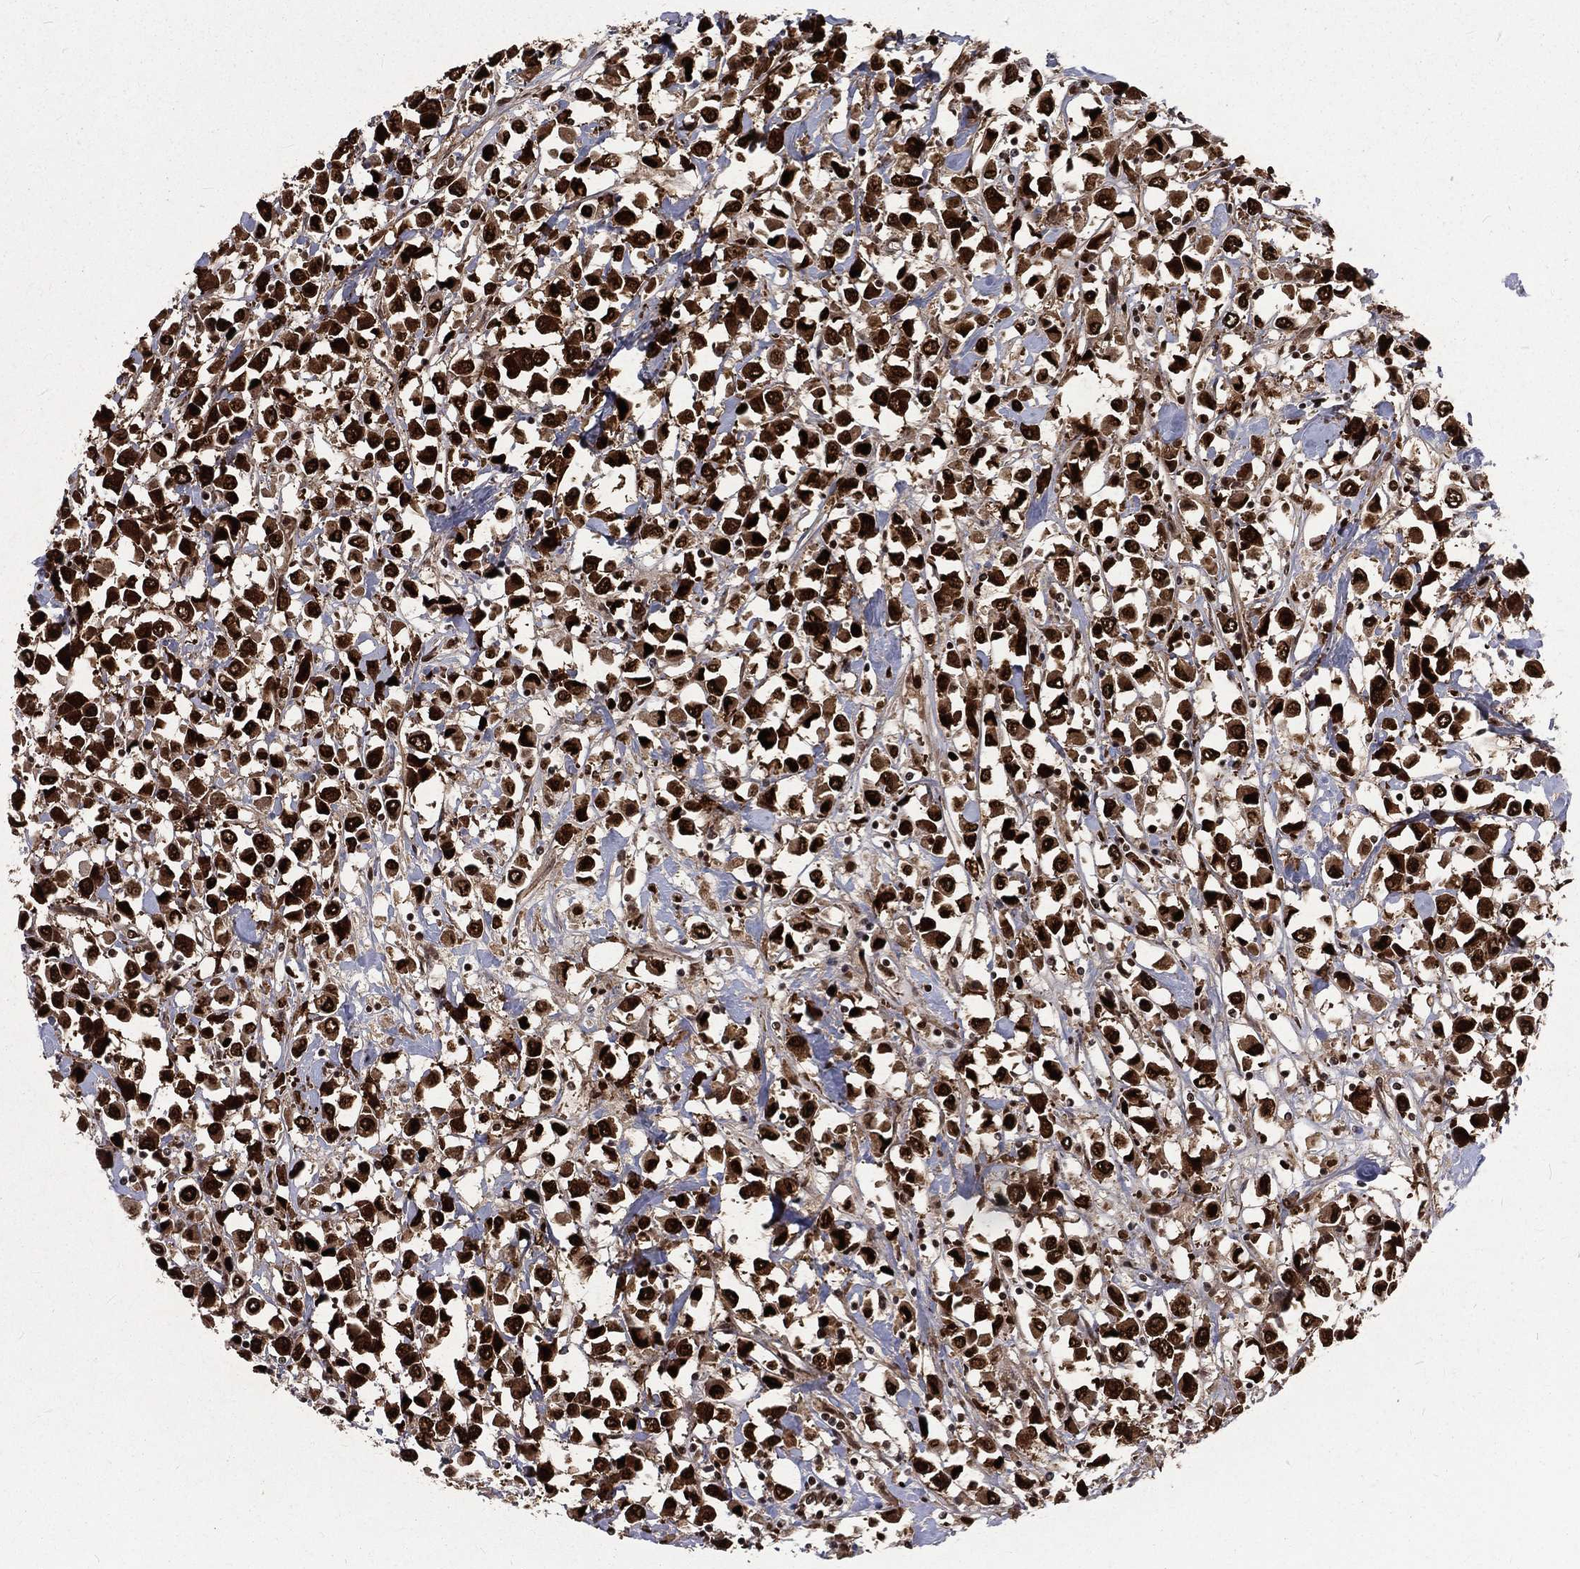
{"staining": {"intensity": "strong", "quantity": ">75%", "location": "nuclear"}, "tissue": "breast cancer", "cell_type": "Tumor cells", "image_type": "cancer", "snomed": [{"axis": "morphology", "description": "Duct carcinoma"}, {"axis": "topography", "description": "Breast"}], "caption": "Immunohistochemistry (IHC) of breast cancer demonstrates high levels of strong nuclear staining in about >75% of tumor cells.", "gene": "POLB", "patient": {"sex": "female", "age": 61}}